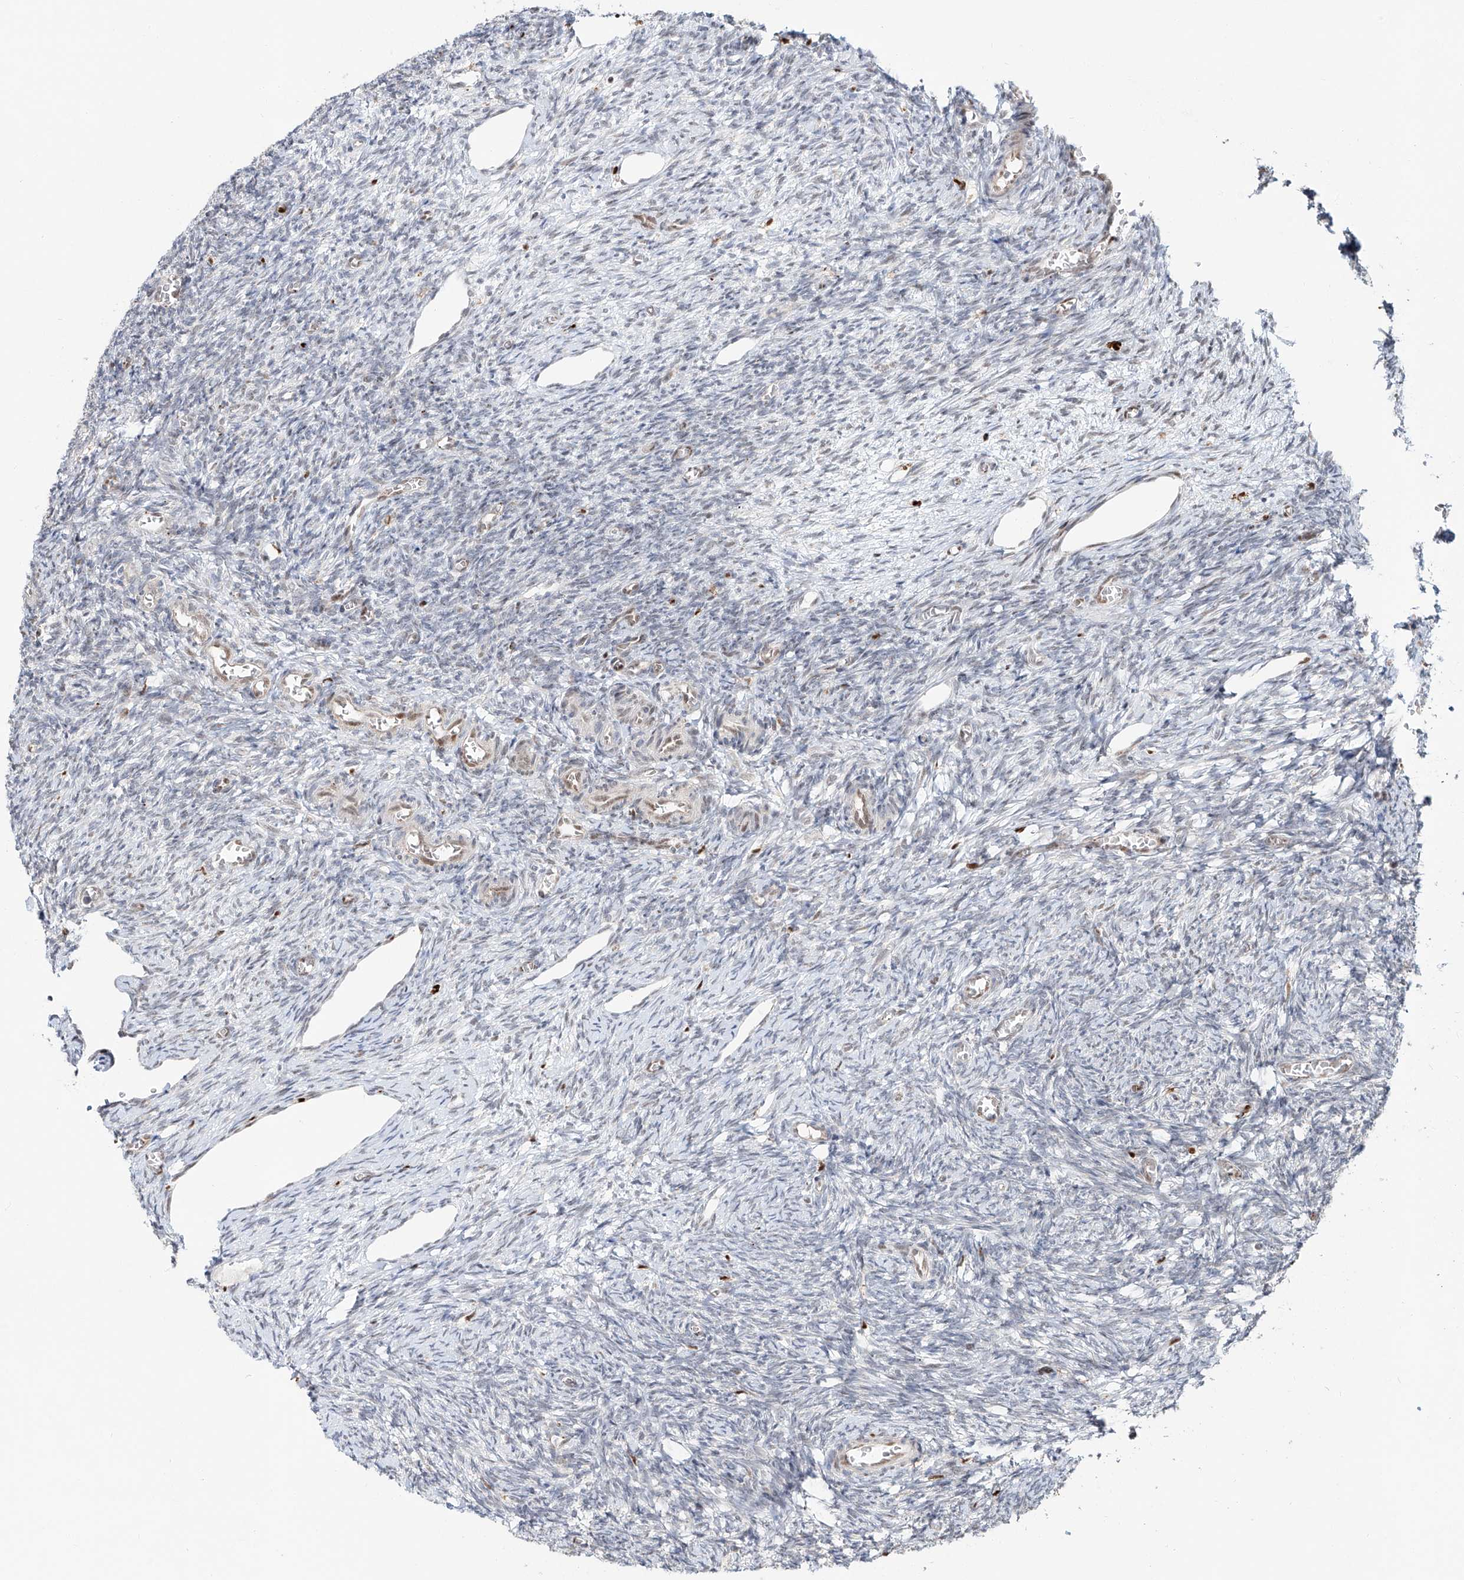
{"staining": {"intensity": "weak", "quantity": "<25%", "location": "nuclear"}, "tissue": "ovary", "cell_type": "Ovarian stroma cells", "image_type": "normal", "snomed": [{"axis": "morphology", "description": "Normal tissue, NOS"}, {"axis": "topography", "description": "Ovary"}], "caption": "Ovarian stroma cells are negative for protein expression in unremarkable human ovary. (Immunohistochemistry (ihc), brightfield microscopy, high magnification).", "gene": "DZIP1L", "patient": {"sex": "female", "age": 27}}